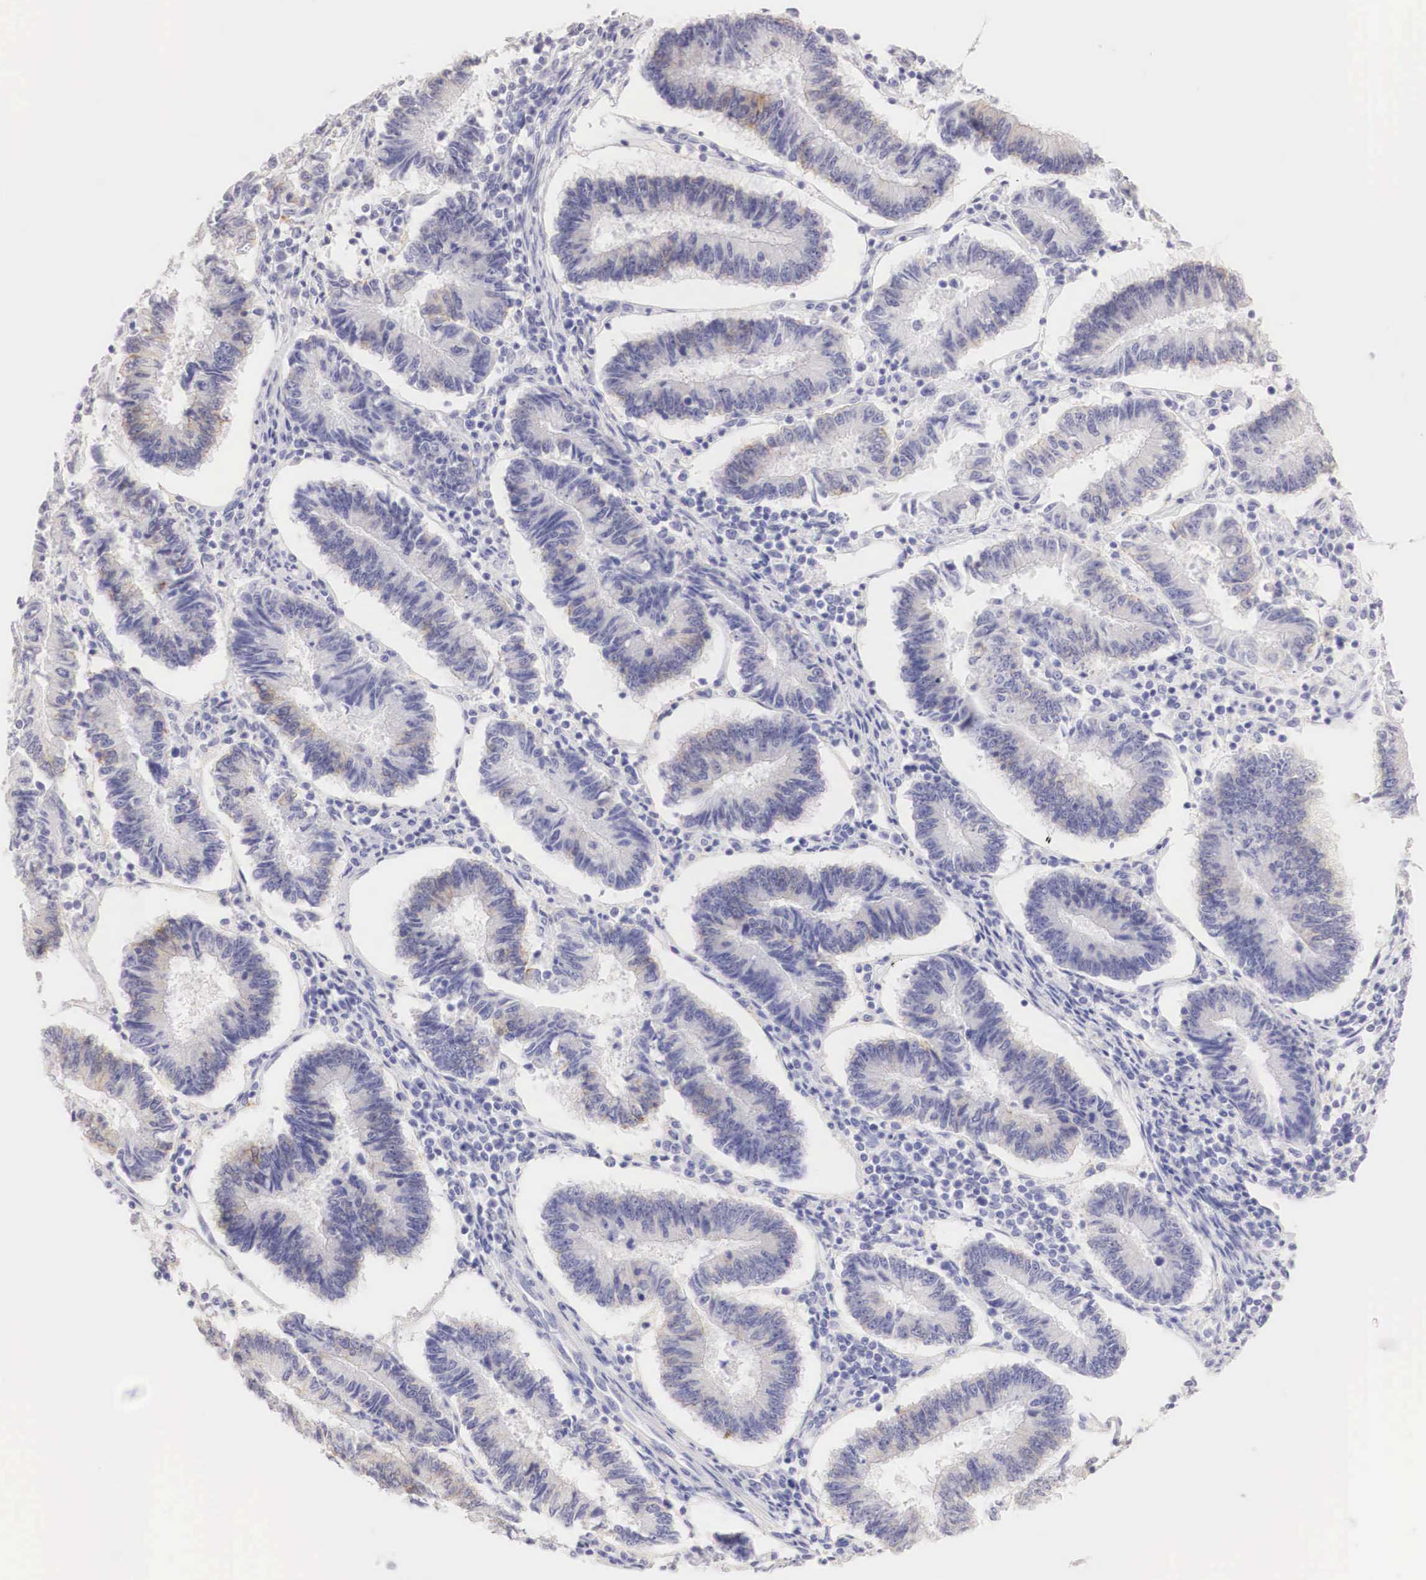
{"staining": {"intensity": "weak", "quantity": "25%-75%", "location": "cytoplasmic/membranous"}, "tissue": "endometrial cancer", "cell_type": "Tumor cells", "image_type": "cancer", "snomed": [{"axis": "morphology", "description": "Adenocarcinoma, NOS"}, {"axis": "topography", "description": "Endometrium"}], "caption": "Human endometrial cancer stained with a protein marker demonstrates weak staining in tumor cells.", "gene": "ERBB2", "patient": {"sex": "female", "age": 75}}